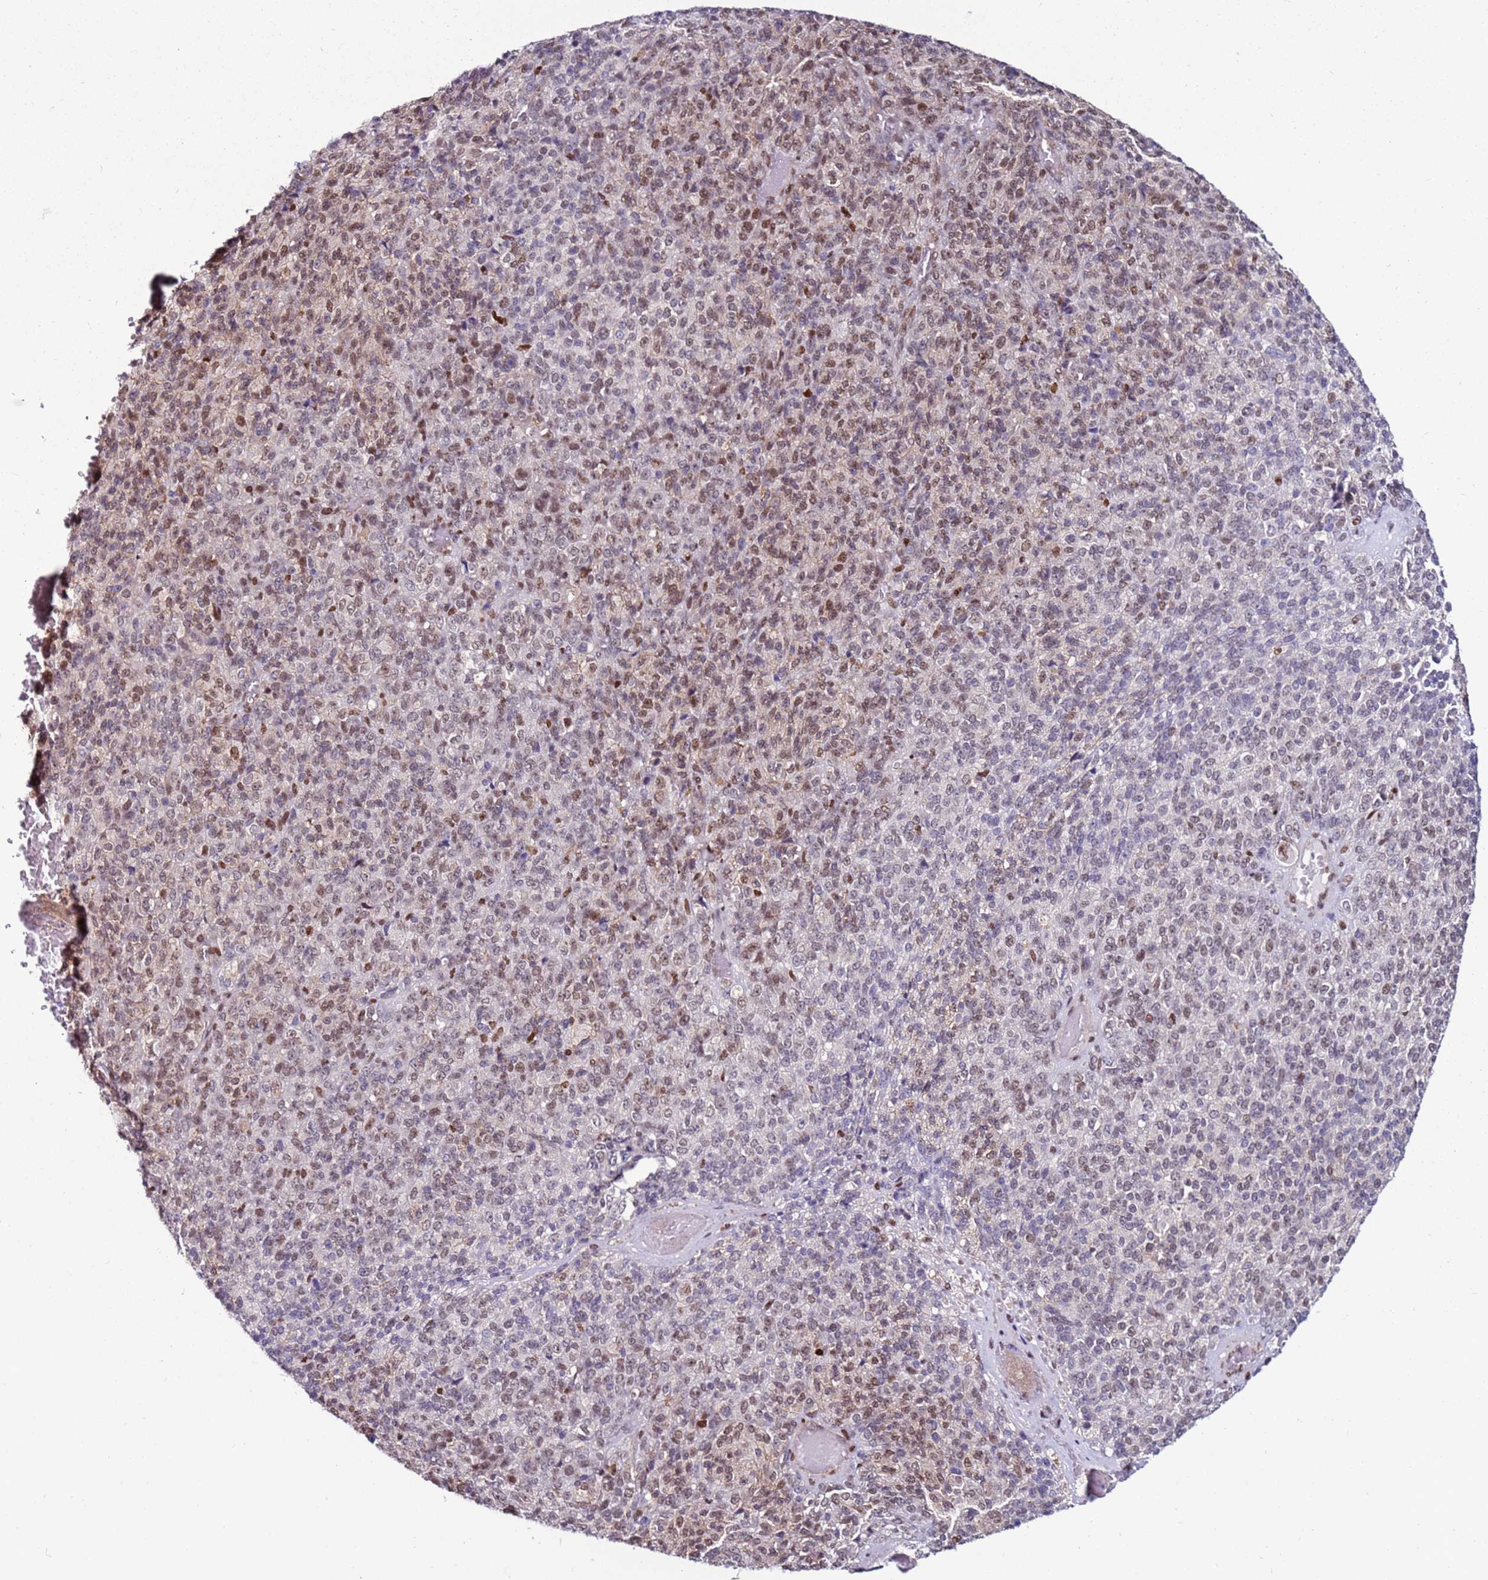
{"staining": {"intensity": "weak", "quantity": "25%-75%", "location": "nuclear"}, "tissue": "melanoma", "cell_type": "Tumor cells", "image_type": "cancer", "snomed": [{"axis": "morphology", "description": "Malignant melanoma, Metastatic site"}, {"axis": "topography", "description": "Brain"}], "caption": "A low amount of weak nuclear expression is seen in approximately 25%-75% of tumor cells in melanoma tissue. (DAB (3,3'-diaminobenzidine) IHC with brightfield microscopy, high magnification).", "gene": "KPNA4", "patient": {"sex": "female", "age": 56}}